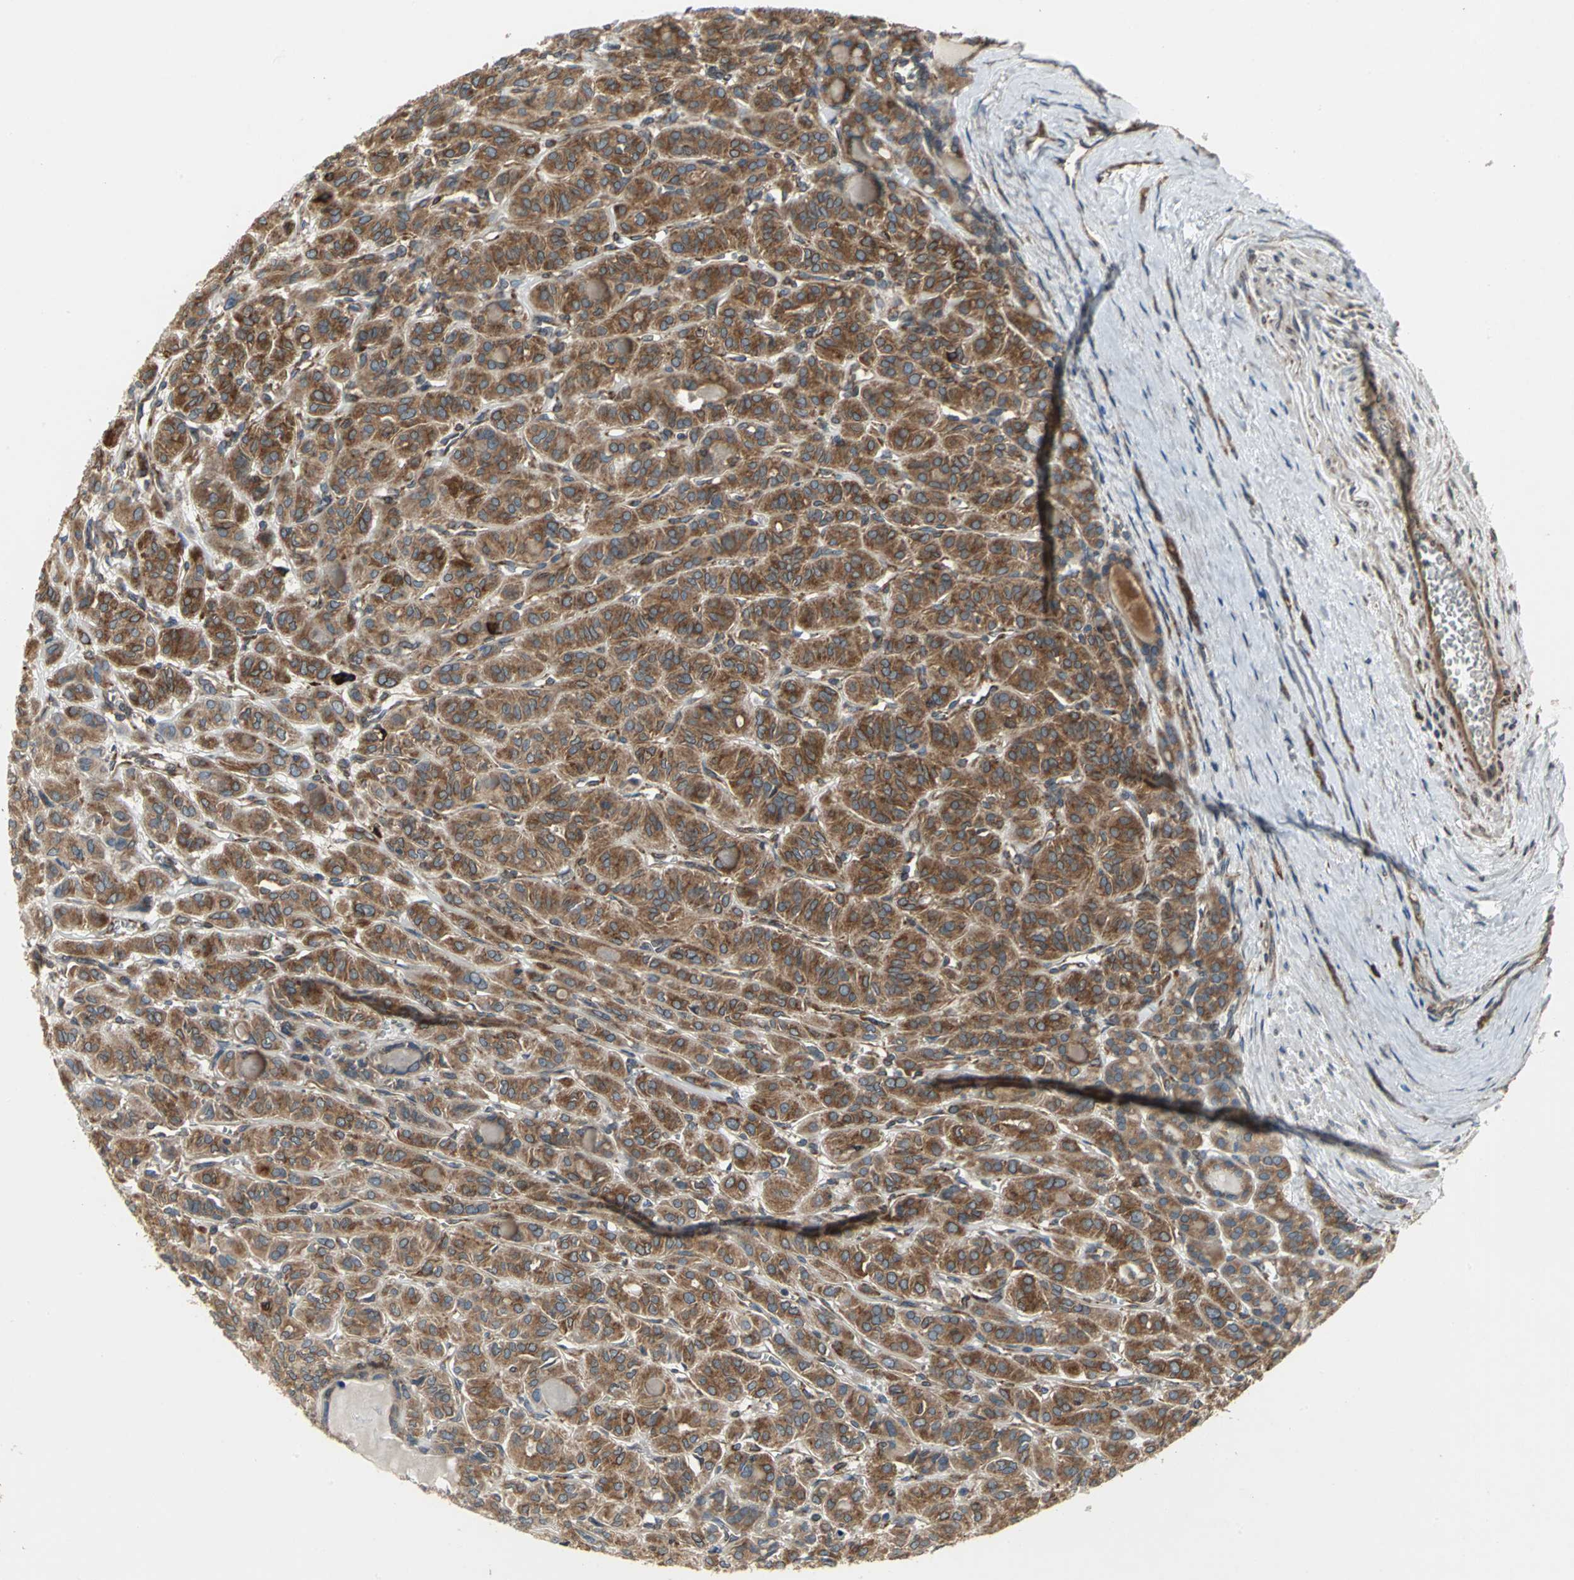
{"staining": {"intensity": "strong", "quantity": ">75%", "location": "cytoplasmic/membranous"}, "tissue": "thyroid cancer", "cell_type": "Tumor cells", "image_type": "cancer", "snomed": [{"axis": "morphology", "description": "Follicular adenoma carcinoma, NOS"}, {"axis": "topography", "description": "Thyroid gland"}], "caption": "About >75% of tumor cells in human thyroid follicular adenoma carcinoma demonstrate strong cytoplasmic/membranous protein positivity as visualized by brown immunohistochemical staining.", "gene": "SYVN1", "patient": {"sex": "female", "age": 71}}